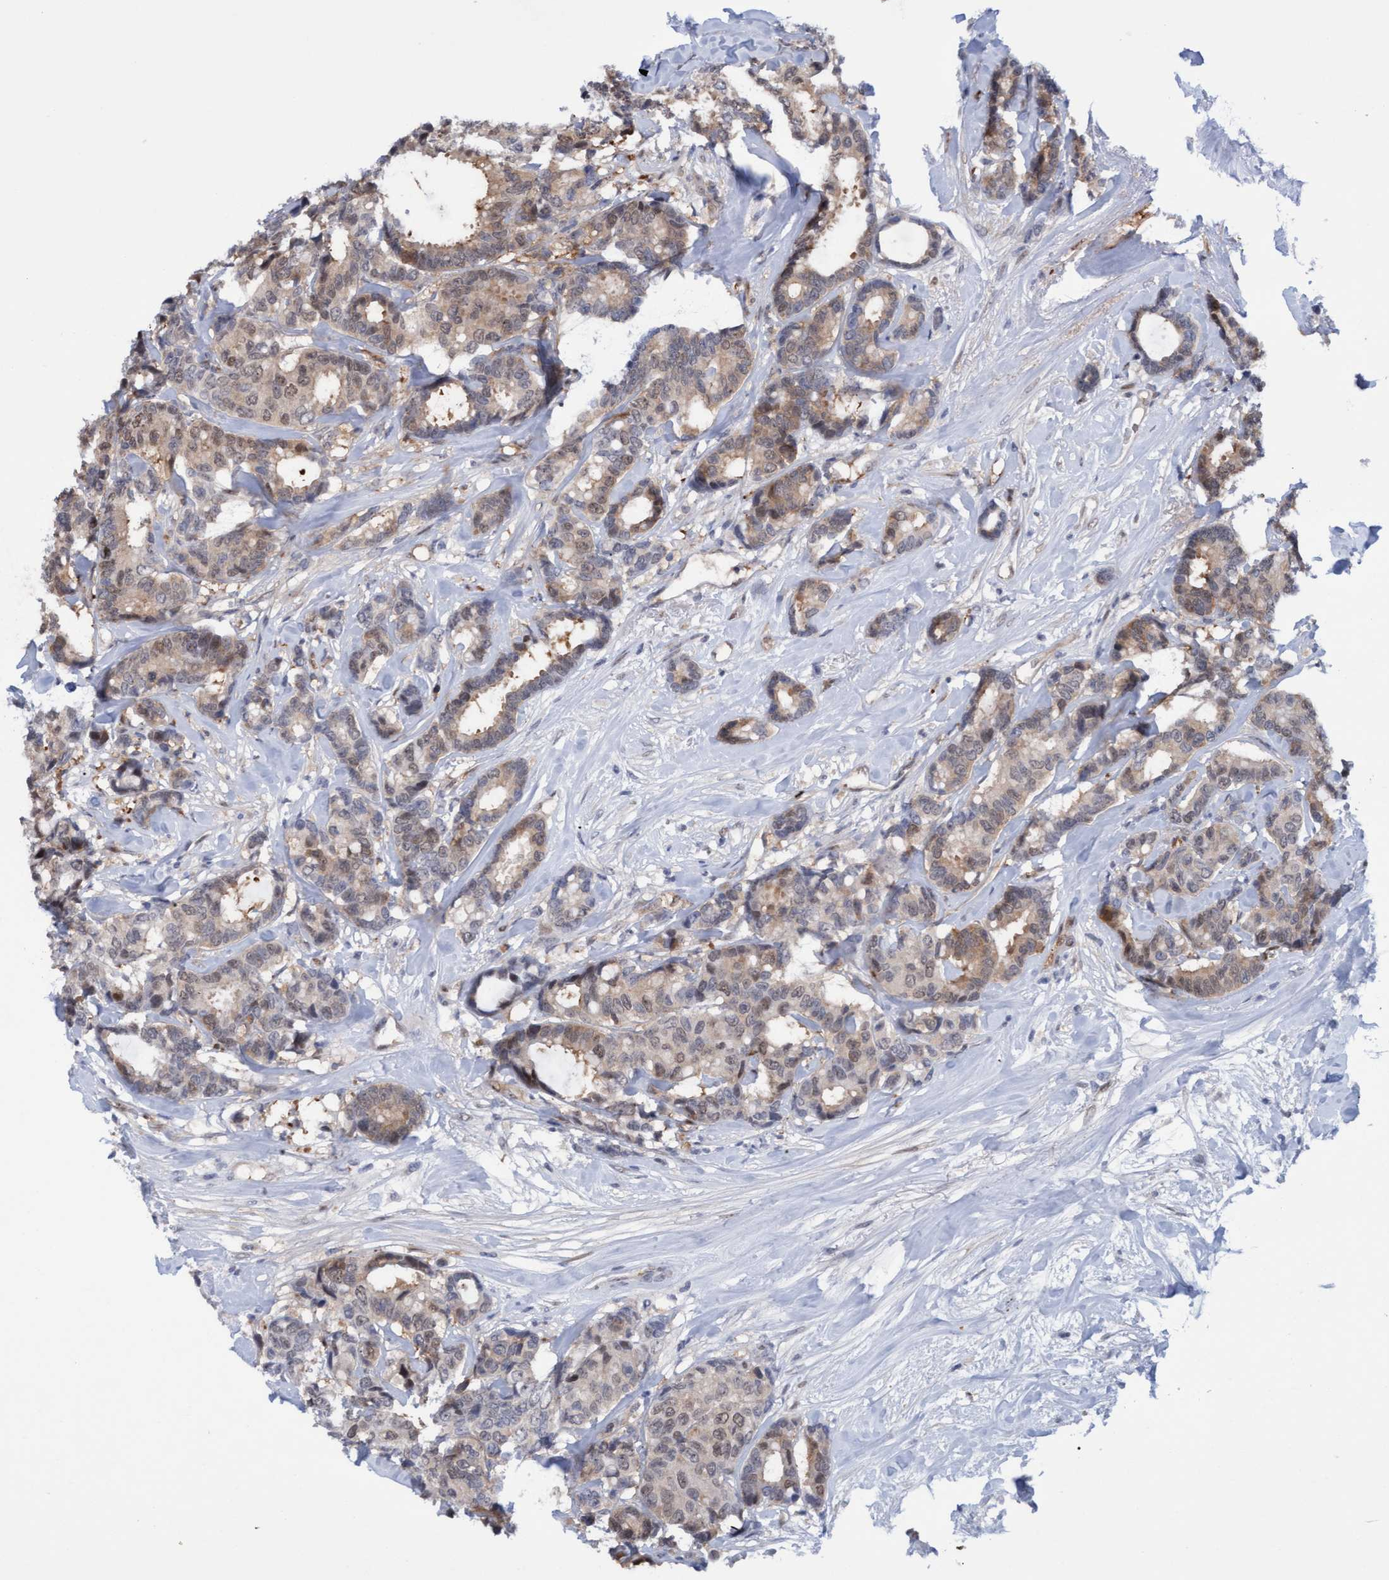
{"staining": {"intensity": "weak", "quantity": "25%-75%", "location": "cytoplasmic/membranous,nuclear"}, "tissue": "breast cancer", "cell_type": "Tumor cells", "image_type": "cancer", "snomed": [{"axis": "morphology", "description": "Duct carcinoma"}, {"axis": "topography", "description": "Breast"}], "caption": "Tumor cells demonstrate low levels of weak cytoplasmic/membranous and nuclear staining in about 25%-75% of cells in human infiltrating ductal carcinoma (breast). Nuclei are stained in blue.", "gene": "PINX1", "patient": {"sex": "female", "age": 87}}